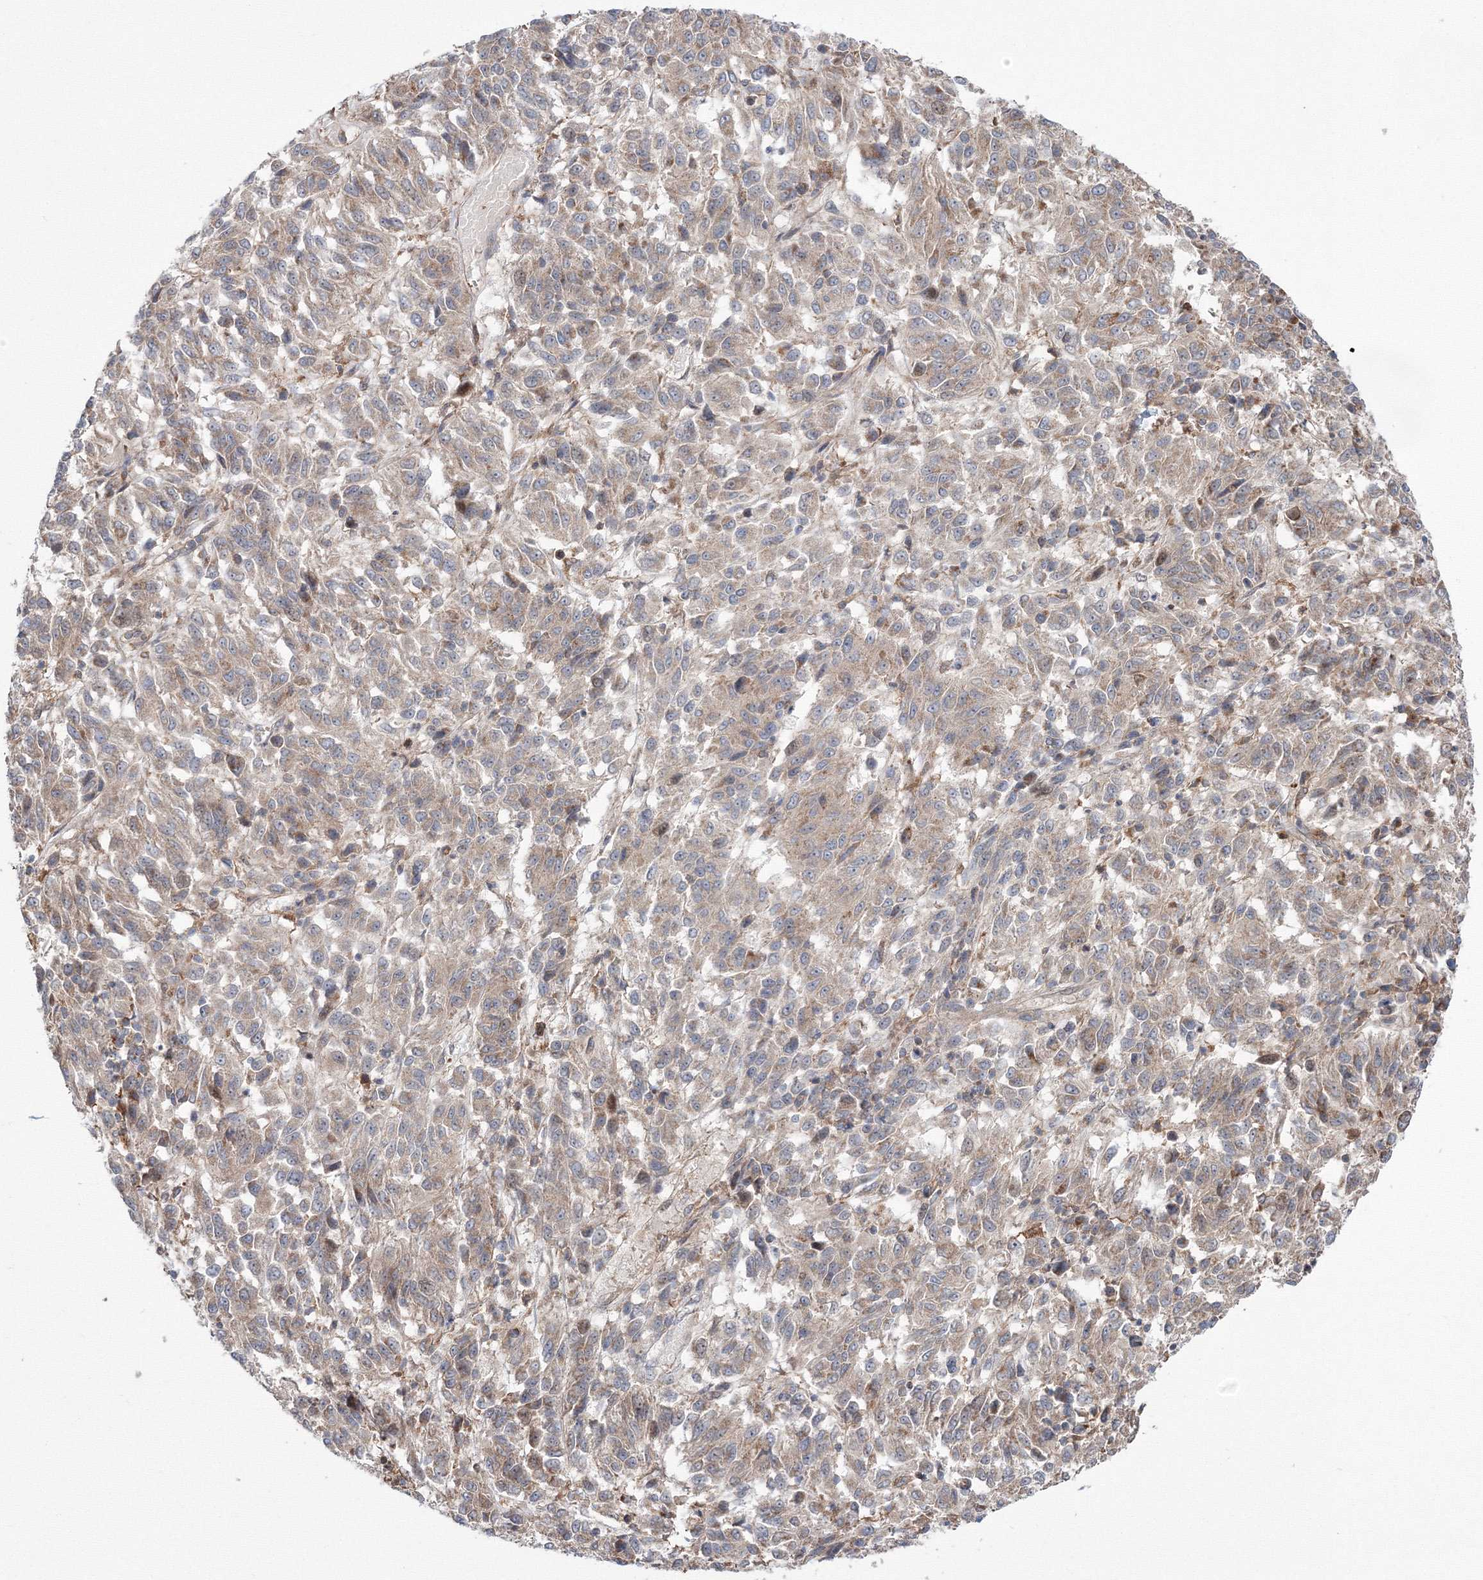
{"staining": {"intensity": "weak", "quantity": "25%-75%", "location": "cytoplasmic/membranous"}, "tissue": "melanoma", "cell_type": "Tumor cells", "image_type": "cancer", "snomed": [{"axis": "morphology", "description": "Malignant melanoma, Metastatic site"}, {"axis": "topography", "description": "Lung"}], "caption": "IHC (DAB (3,3'-diaminobenzidine)) staining of human melanoma demonstrates weak cytoplasmic/membranous protein expression in approximately 25%-75% of tumor cells. (Stains: DAB (3,3'-diaminobenzidine) in brown, nuclei in blue, Microscopy: brightfield microscopy at high magnification).", "gene": "RANBP3L", "patient": {"sex": "male", "age": 64}}